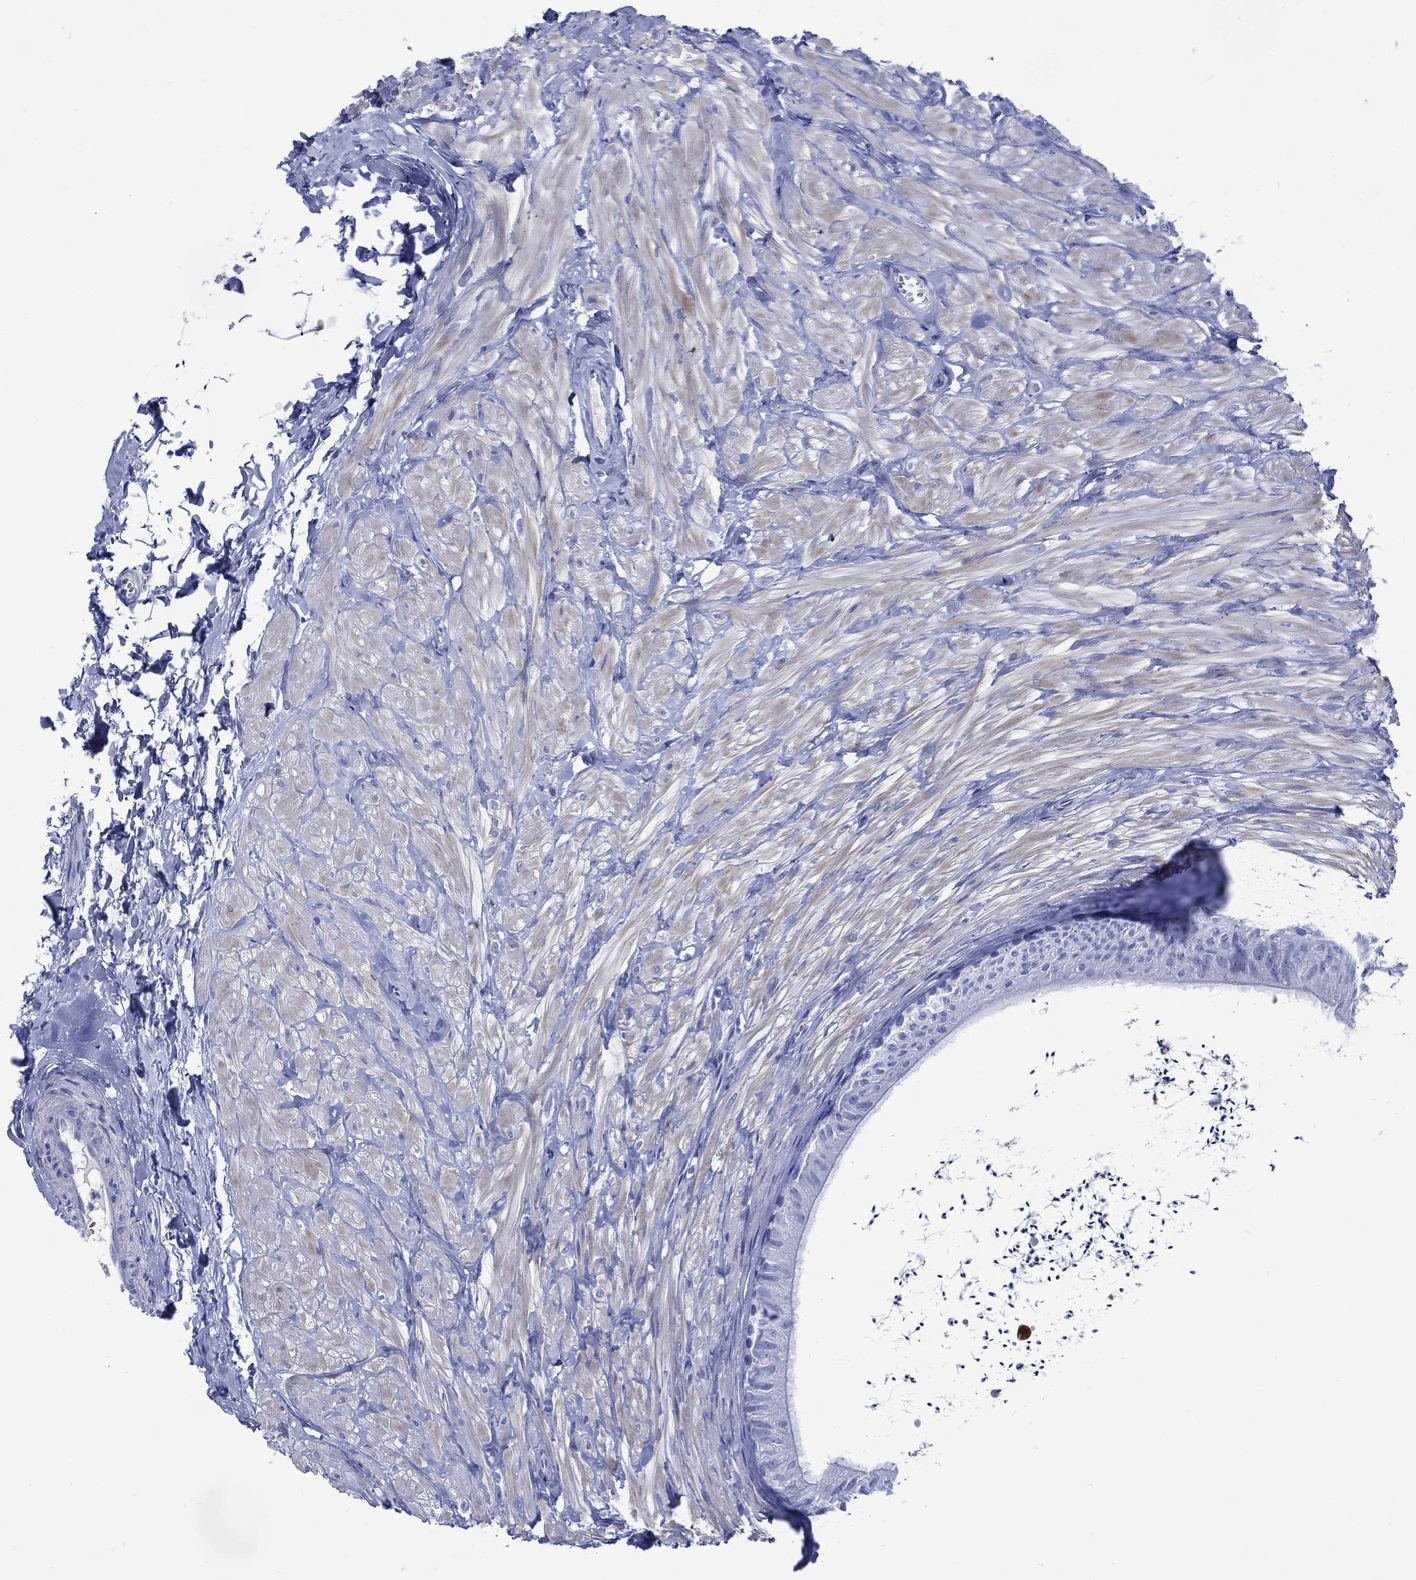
{"staining": {"intensity": "negative", "quantity": "none", "location": "none"}, "tissue": "epididymis", "cell_type": "Glandular cells", "image_type": "normal", "snomed": [{"axis": "morphology", "description": "Normal tissue, NOS"}, {"axis": "topography", "description": "Epididymis"}], "caption": "Epididymis stained for a protein using immunohistochemistry (IHC) shows no positivity glandular cells.", "gene": "SHCBP1L", "patient": {"sex": "male", "age": 32}}